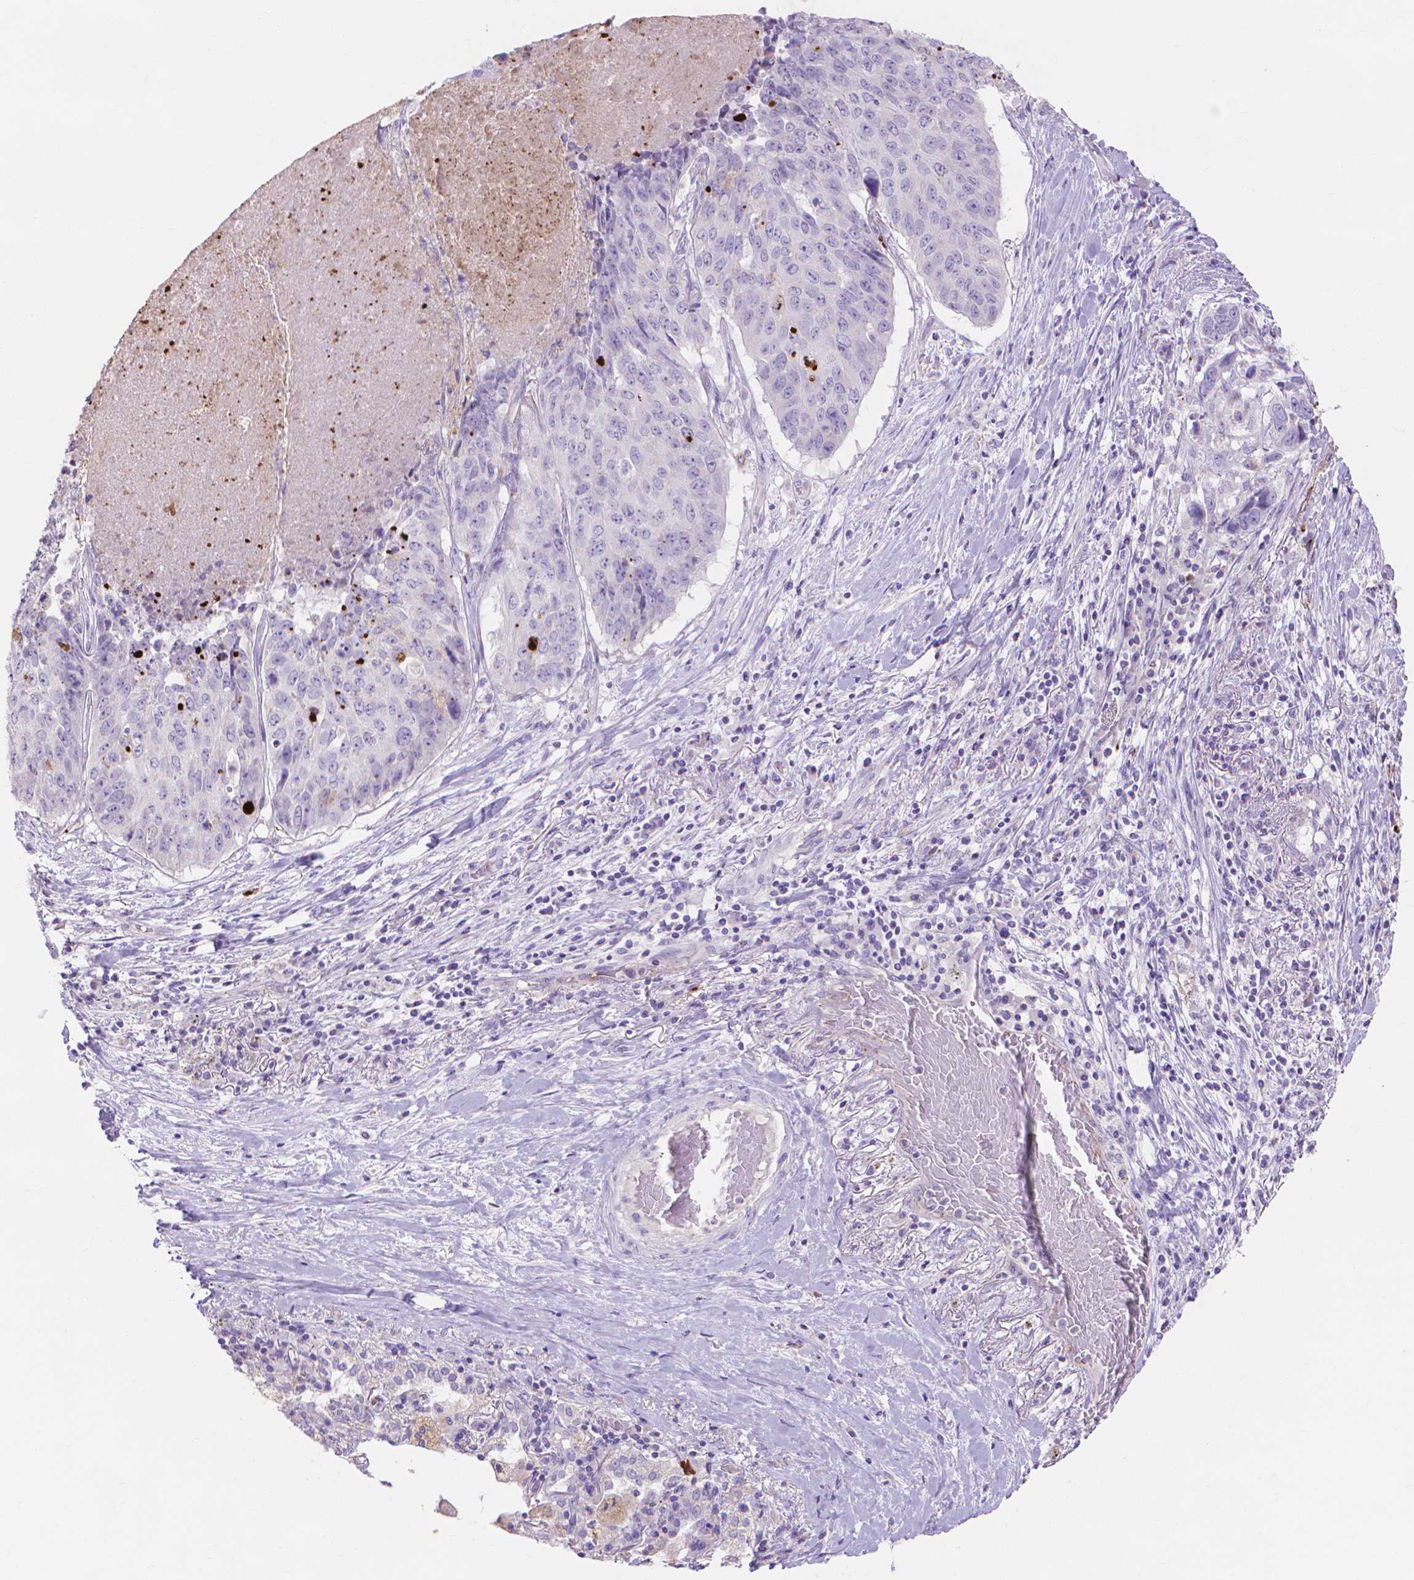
{"staining": {"intensity": "negative", "quantity": "none", "location": "none"}, "tissue": "lung cancer", "cell_type": "Tumor cells", "image_type": "cancer", "snomed": [{"axis": "morphology", "description": "Normal tissue, NOS"}, {"axis": "morphology", "description": "Squamous cell carcinoma, NOS"}, {"axis": "topography", "description": "Bronchus"}, {"axis": "topography", "description": "Lung"}], "caption": "Image shows no protein positivity in tumor cells of lung squamous cell carcinoma tissue.", "gene": "MMP11", "patient": {"sex": "male", "age": 64}}